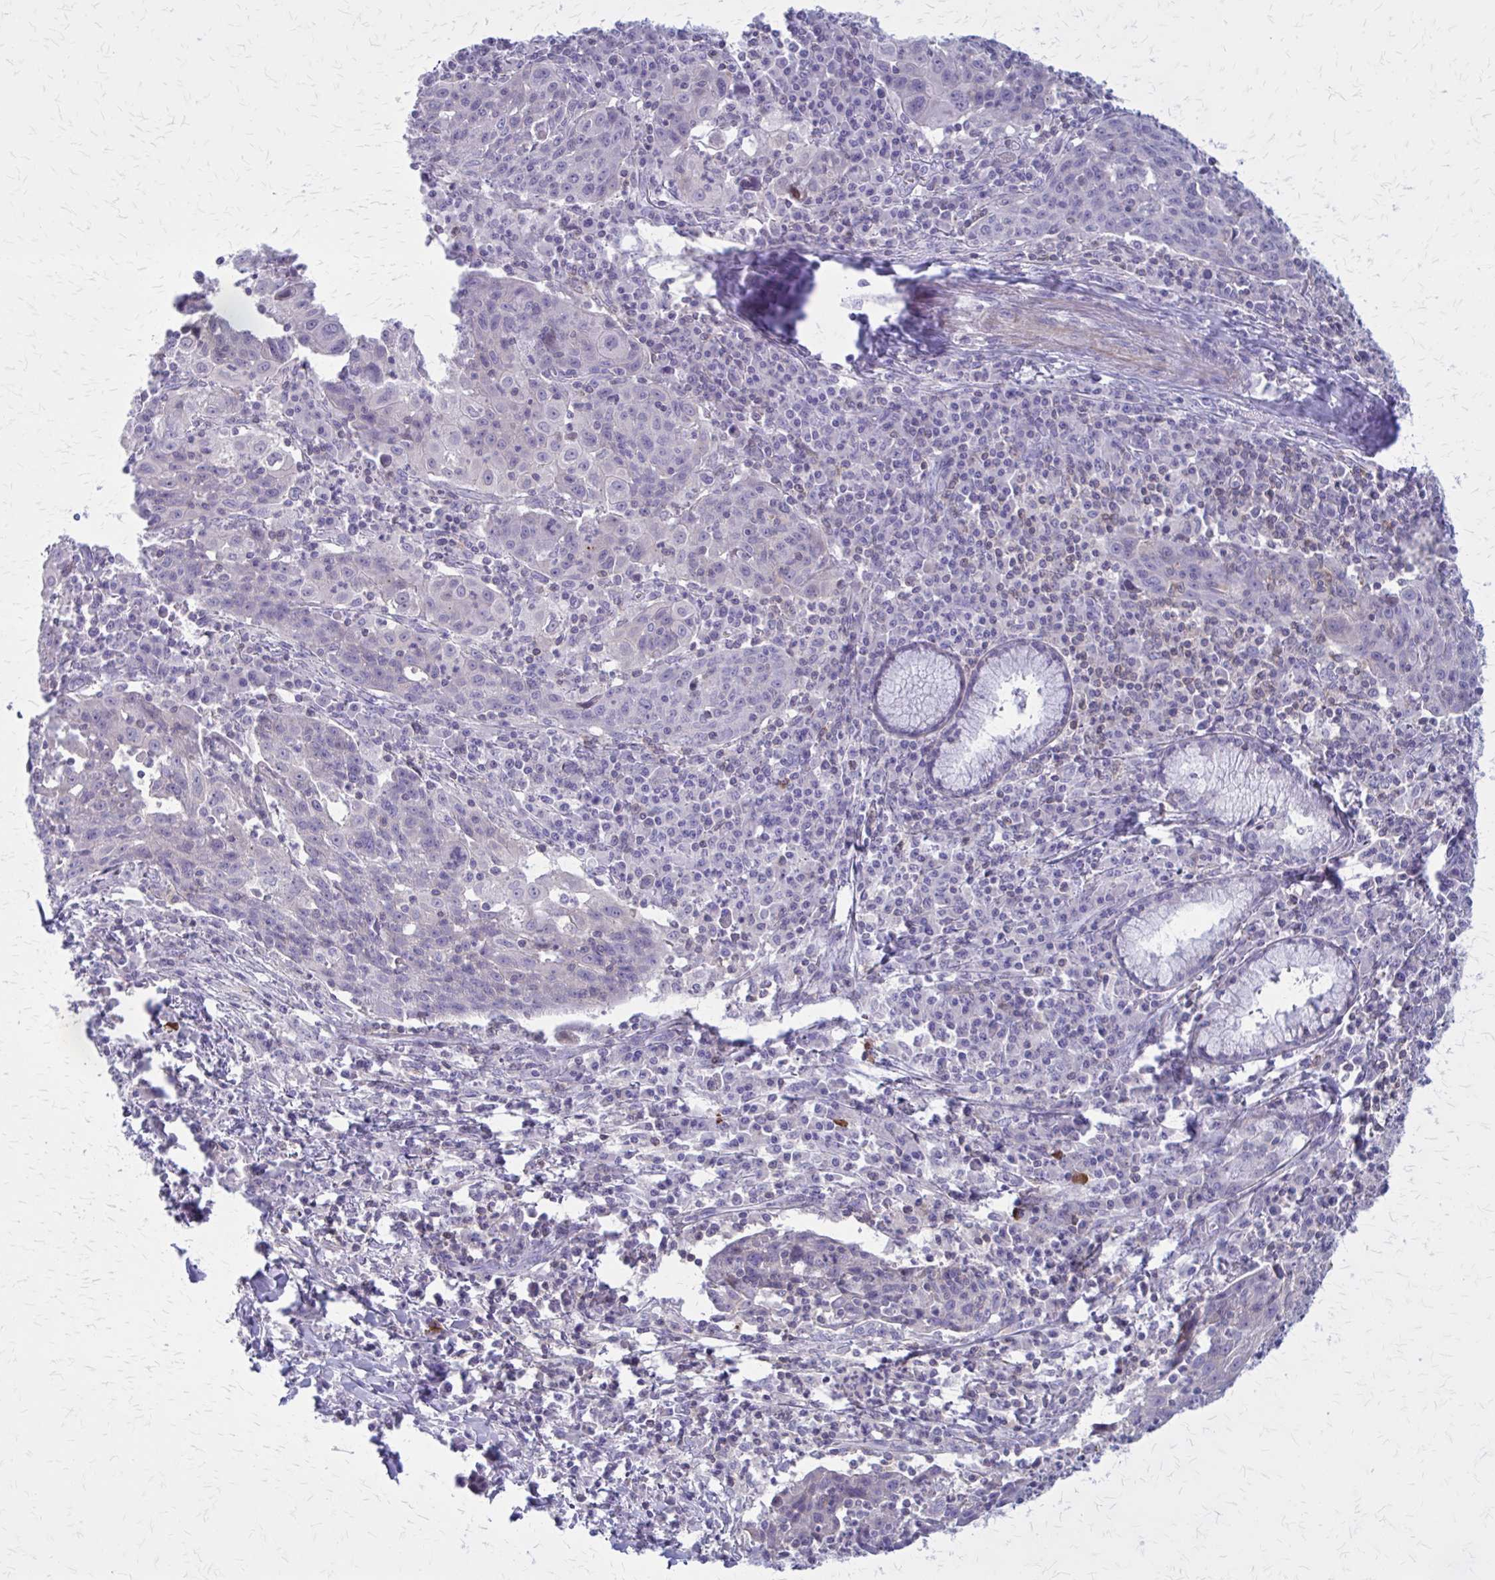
{"staining": {"intensity": "strong", "quantity": "<25%", "location": "cytoplasmic/membranous"}, "tissue": "lung cancer", "cell_type": "Tumor cells", "image_type": "cancer", "snomed": [{"axis": "morphology", "description": "Squamous cell carcinoma, NOS"}, {"axis": "morphology", "description": "Squamous cell carcinoma, metastatic, NOS"}, {"axis": "topography", "description": "Bronchus"}, {"axis": "topography", "description": "Lung"}], "caption": "Lung squamous cell carcinoma tissue reveals strong cytoplasmic/membranous staining in about <25% of tumor cells, visualized by immunohistochemistry.", "gene": "PITPNM1", "patient": {"sex": "male", "age": 62}}